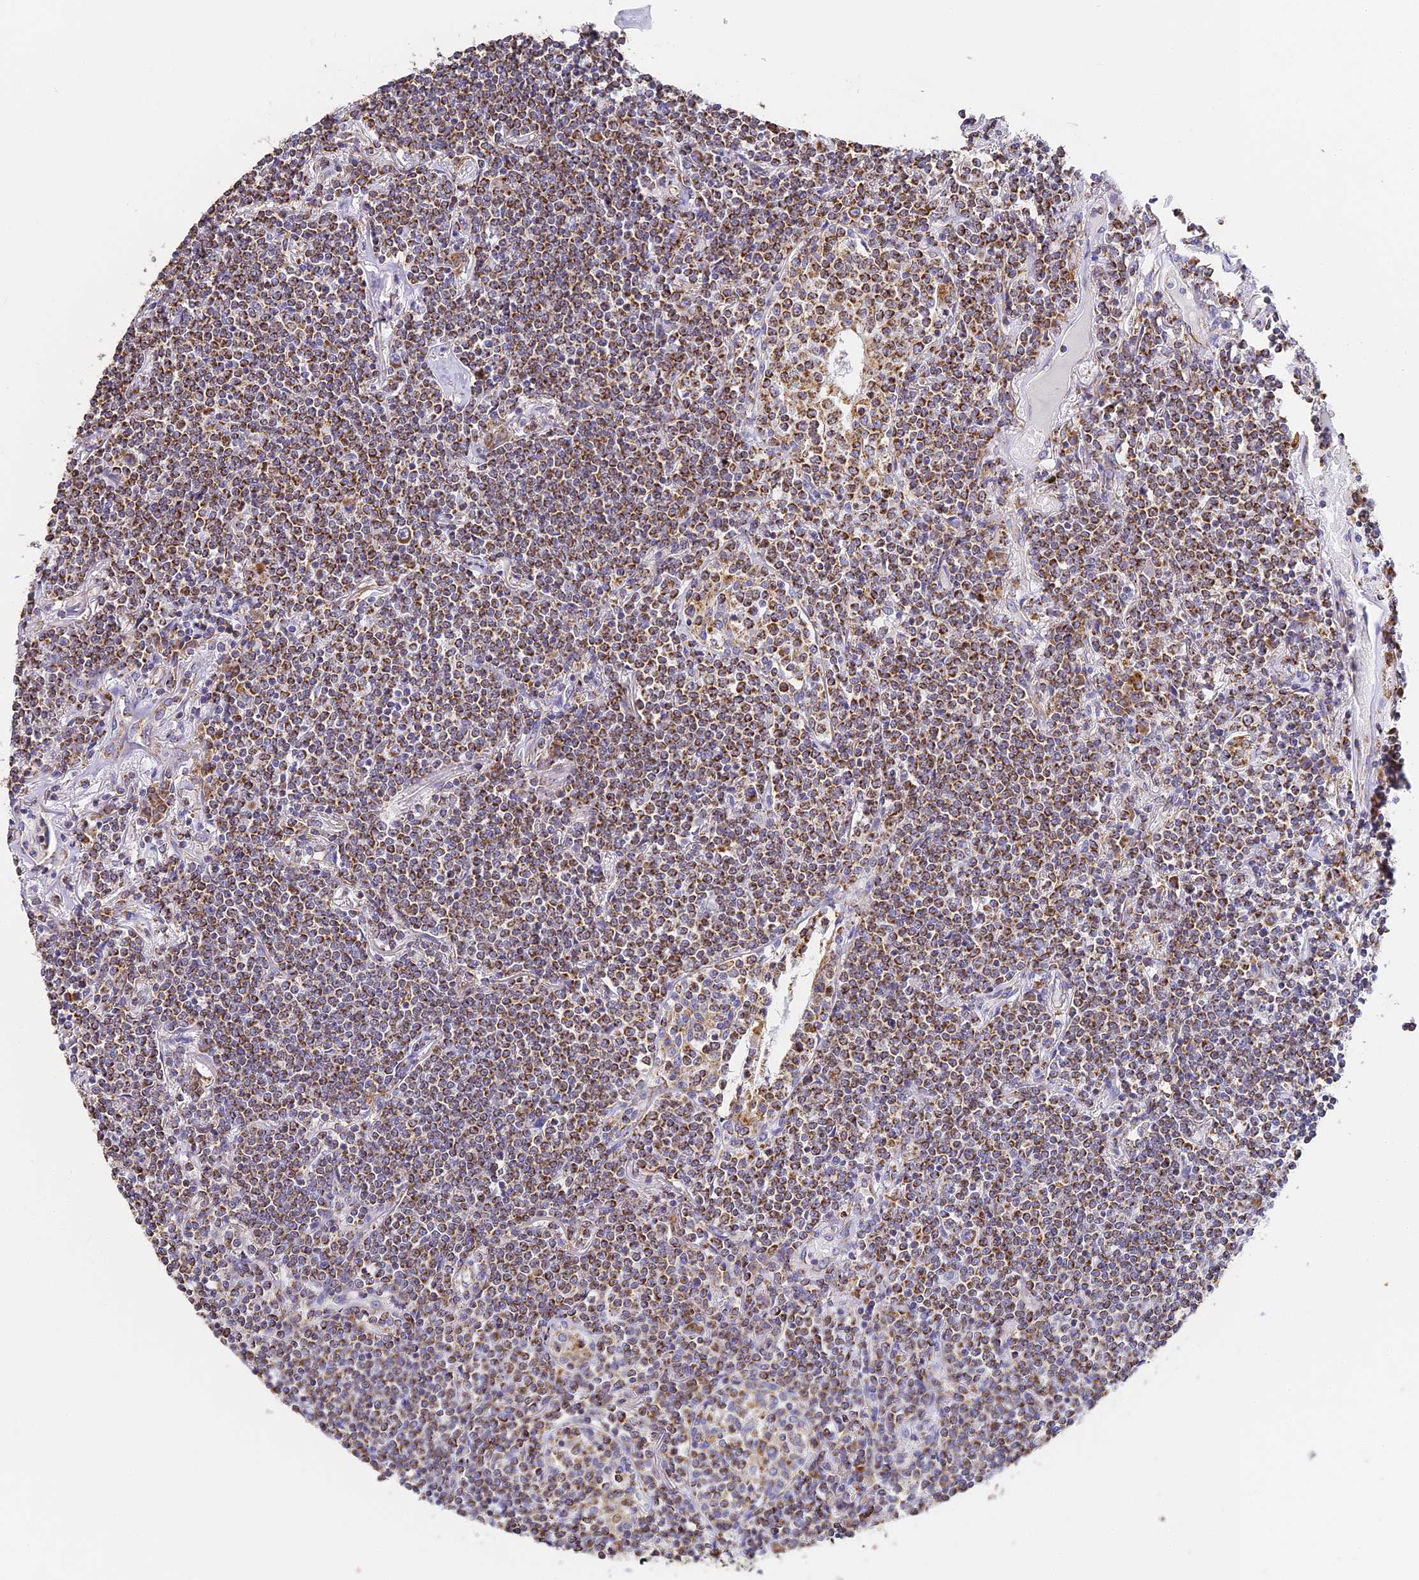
{"staining": {"intensity": "strong", "quantity": ">75%", "location": "cytoplasmic/membranous"}, "tissue": "lymphoma", "cell_type": "Tumor cells", "image_type": "cancer", "snomed": [{"axis": "morphology", "description": "Malignant lymphoma, non-Hodgkin's type, Low grade"}, {"axis": "topography", "description": "Lung"}], "caption": "Brown immunohistochemical staining in human low-grade malignant lymphoma, non-Hodgkin's type displays strong cytoplasmic/membranous positivity in approximately >75% of tumor cells. (DAB (3,3'-diaminobenzidine) IHC, brown staining for protein, blue staining for nuclei).", "gene": "COX6C", "patient": {"sex": "female", "age": 71}}